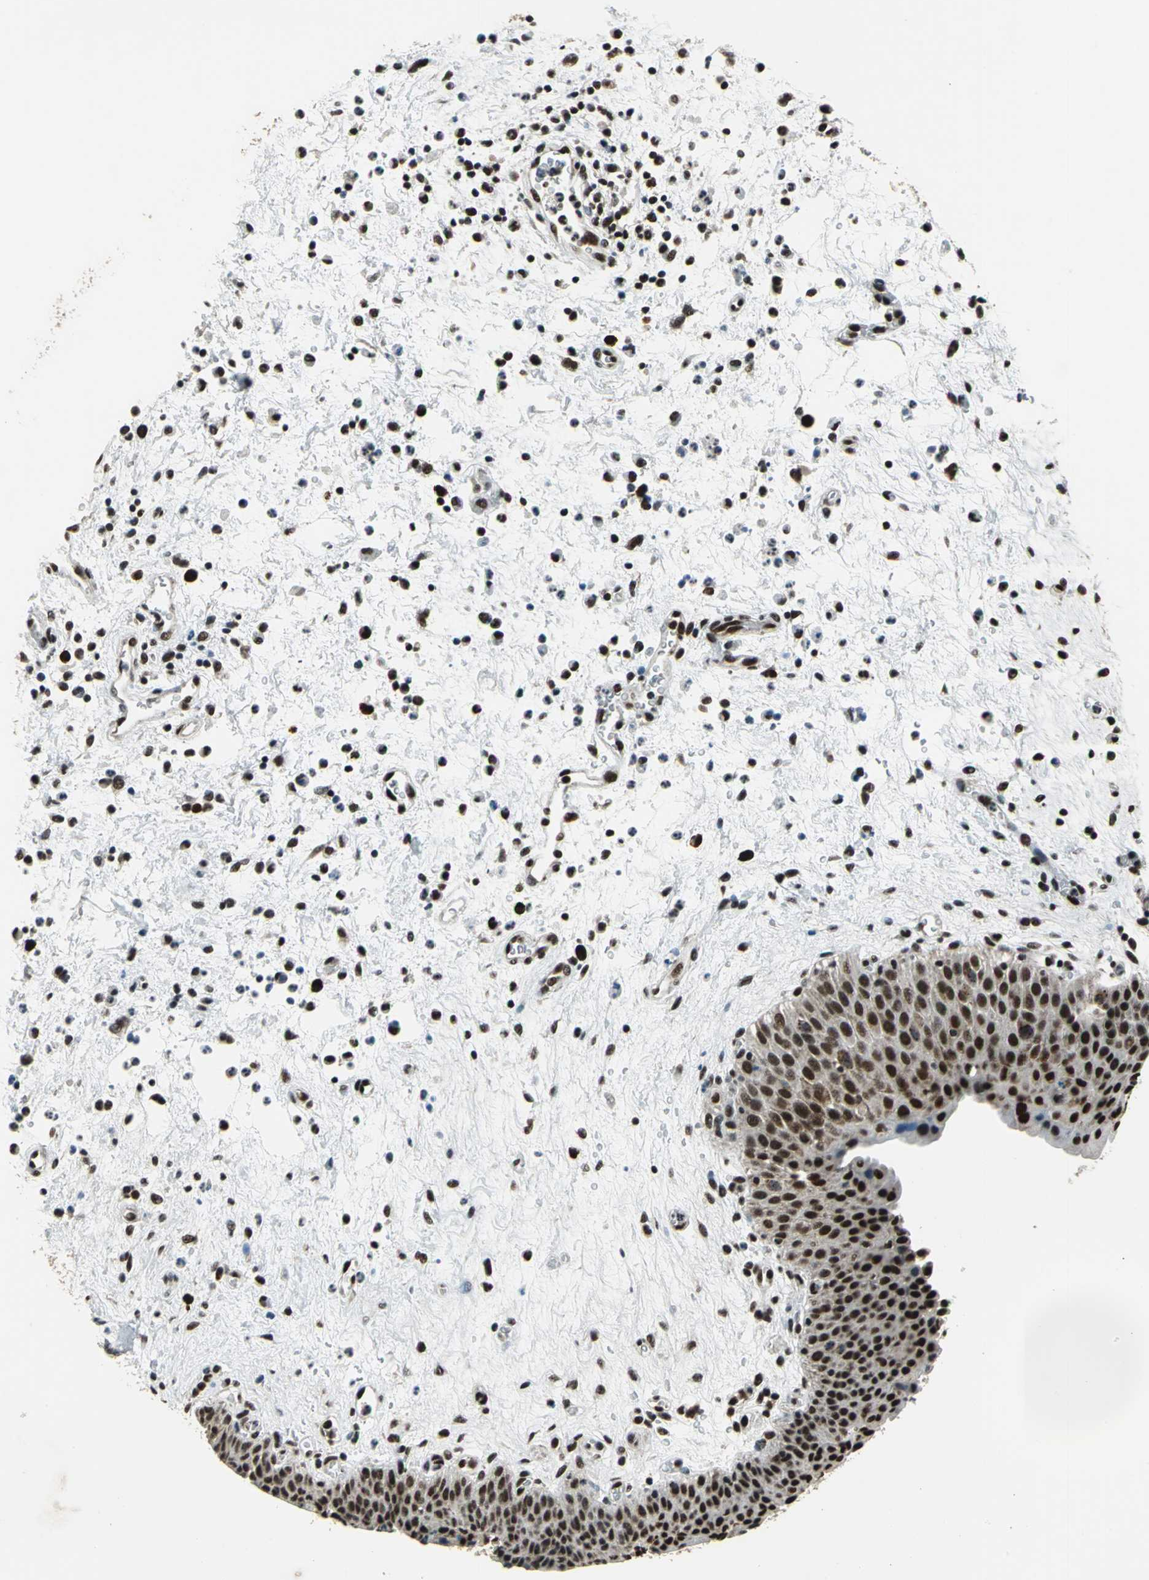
{"staining": {"intensity": "strong", "quantity": ">75%", "location": "nuclear"}, "tissue": "urinary bladder", "cell_type": "Urothelial cells", "image_type": "normal", "snomed": [{"axis": "morphology", "description": "Normal tissue, NOS"}, {"axis": "morphology", "description": "Dysplasia, NOS"}, {"axis": "topography", "description": "Urinary bladder"}], "caption": "High-magnification brightfield microscopy of normal urinary bladder stained with DAB (brown) and counterstained with hematoxylin (blue). urothelial cells exhibit strong nuclear expression is appreciated in about>75% of cells. The protein of interest is shown in brown color, while the nuclei are stained blue.", "gene": "BCLAF1", "patient": {"sex": "male", "age": 35}}